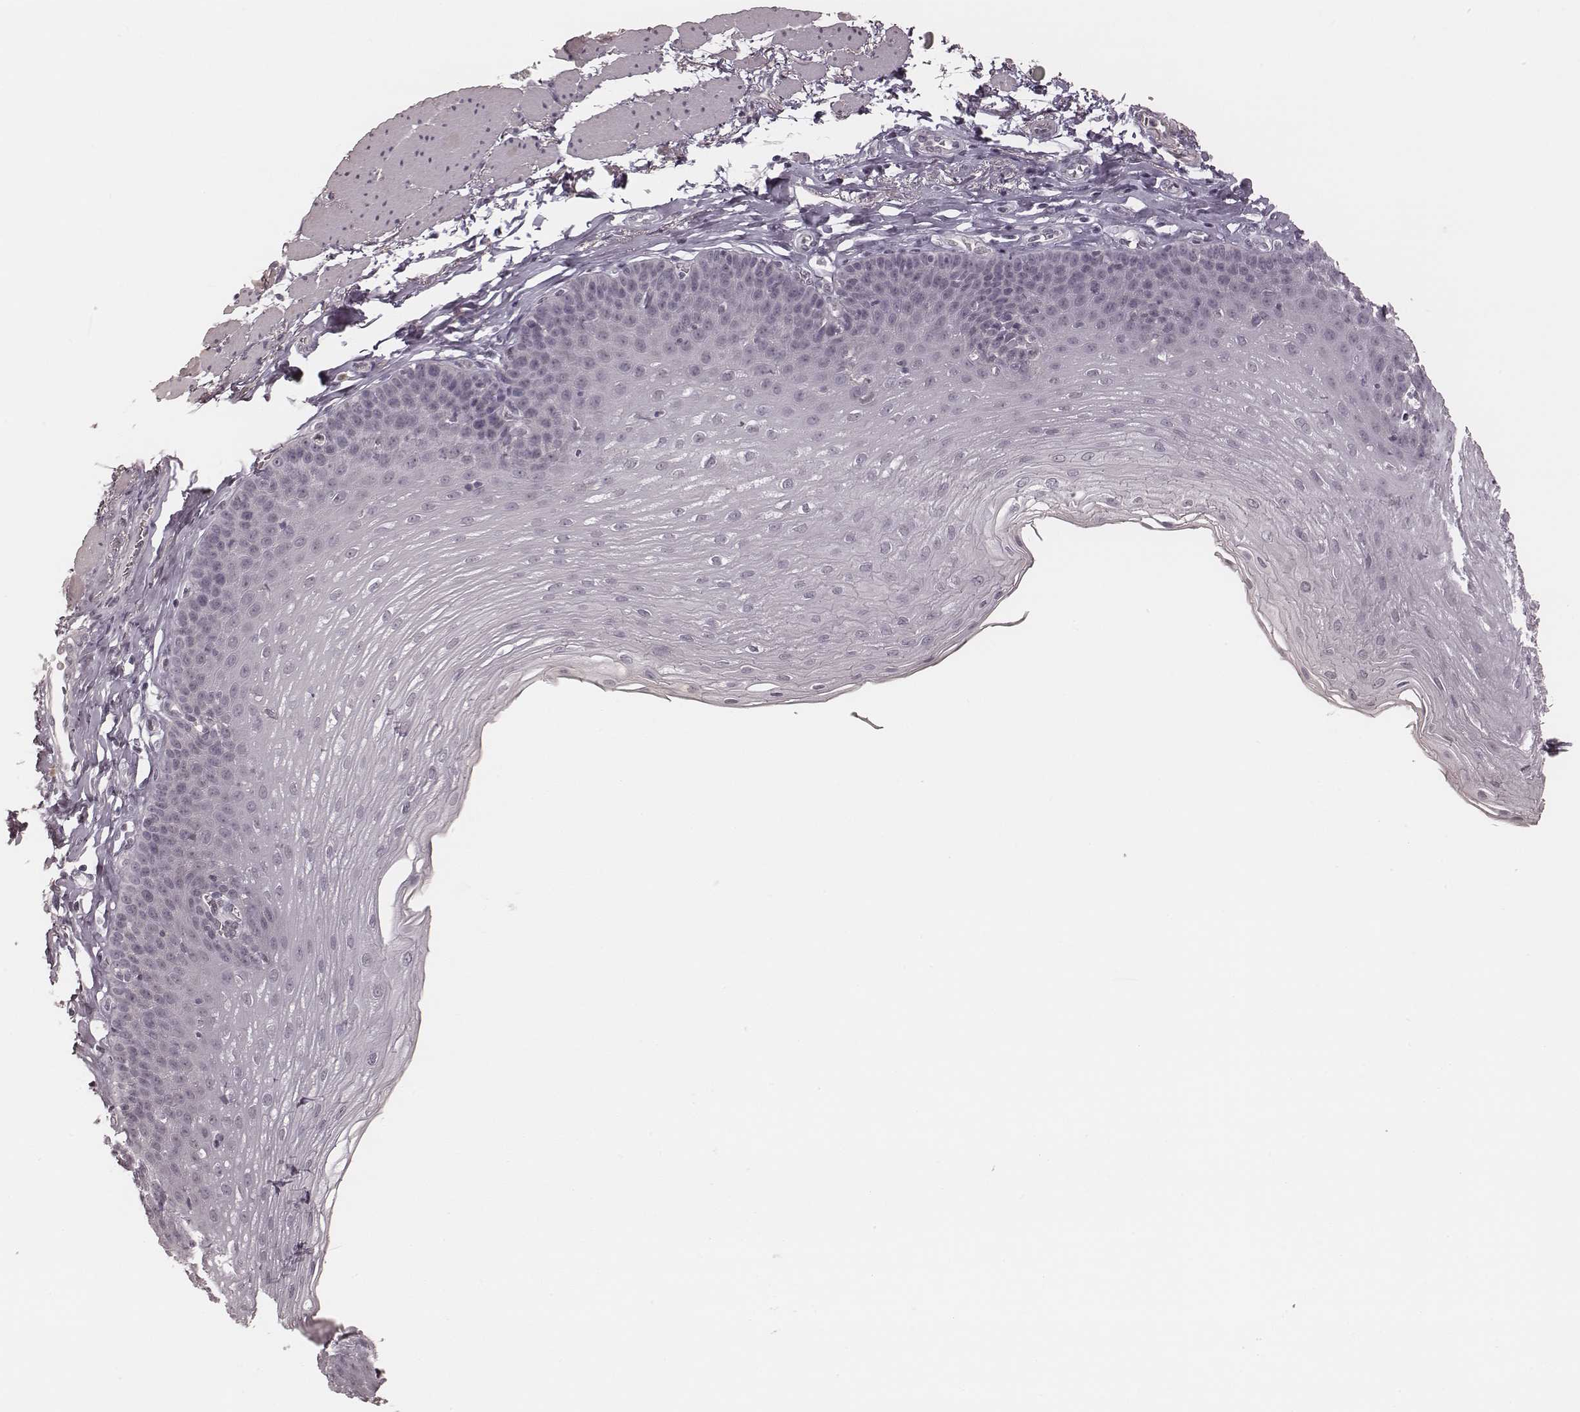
{"staining": {"intensity": "negative", "quantity": "none", "location": "none"}, "tissue": "esophagus", "cell_type": "Squamous epithelial cells", "image_type": "normal", "snomed": [{"axis": "morphology", "description": "Normal tissue, NOS"}, {"axis": "topography", "description": "Esophagus"}], "caption": "IHC photomicrograph of benign esophagus stained for a protein (brown), which reveals no expression in squamous epithelial cells. (Brightfield microscopy of DAB immunohistochemistry at high magnification).", "gene": "MSX1", "patient": {"sex": "female", "age": 81}}